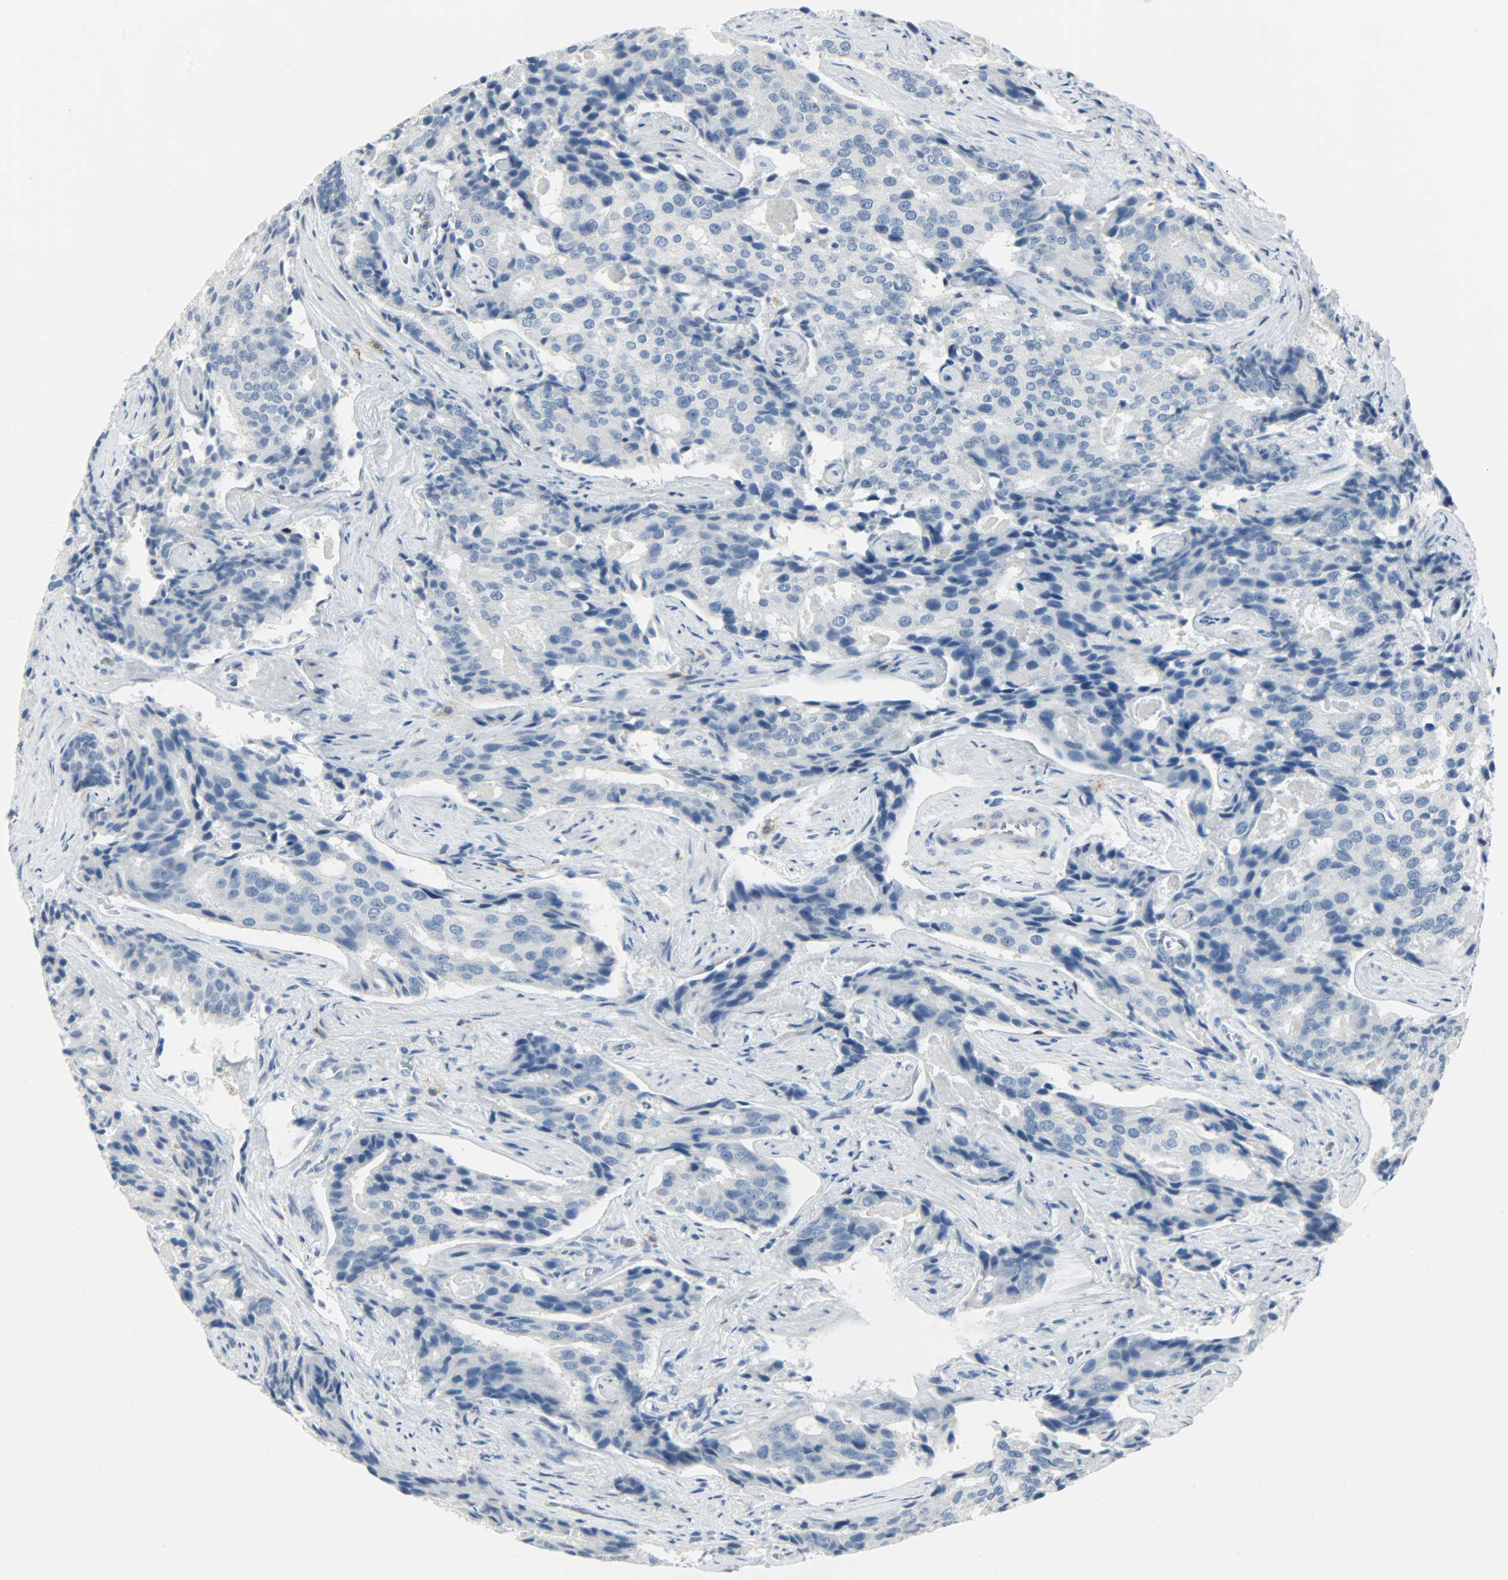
{"staining": {"intensity": "negative", "quantity": "none", "location": "none"}, "tissue": "prostate cancer", "cell_type": "Tumor cells", "image_type": "cancer", "snomed": [{"axis": "morphology", "description": "Adenocarcinoma, High grade"}, {"axis": "topography", "description": "Prostate"}], "caption": "Adenocarcinoma (high-grade) (prostate) was stained to show a protein in brown. There is no significant positivity in tumor cells.", "gene": "KIT", "patient": {"sex": "male", "age": 58}}